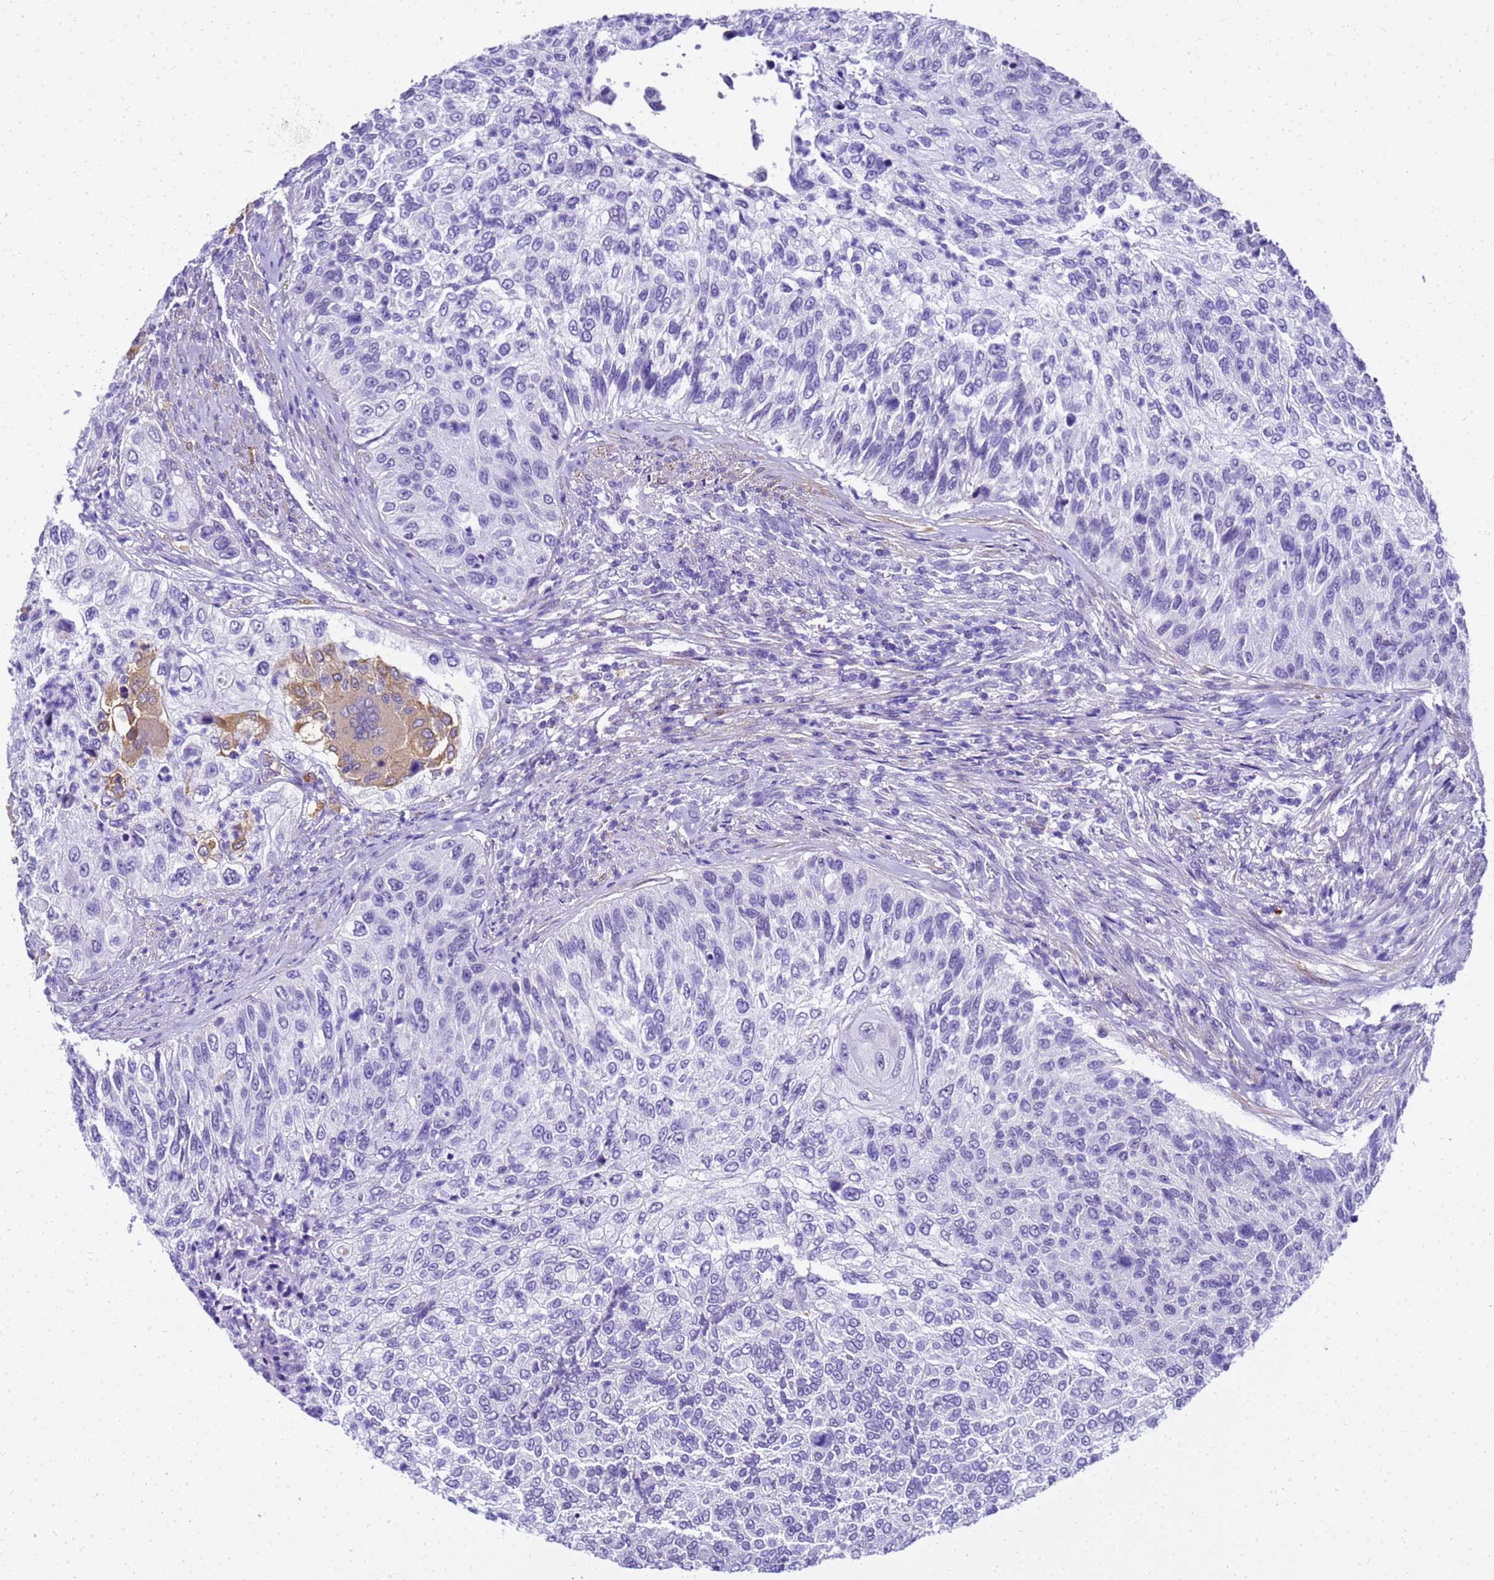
{"staining": {"intensity": "negative", "quantity": "none", "location": "none"}, "tissue": "urothelial cancer", "cell_type": "Tumor cells", "image_type": "cancer", "snomed": [{"axis": "morphology", "description": "Urothelial carcinoma, High grade"}, {"axis": "topography", "description": "Urinary bladder"}], "caption": "This is an immunohistochemistry histopathology image of high-grade urothelial carcinoma. There is no staining in tumor cells.", "gene": "HSPB6", "patient": {"sex": "female", "age": 60}}